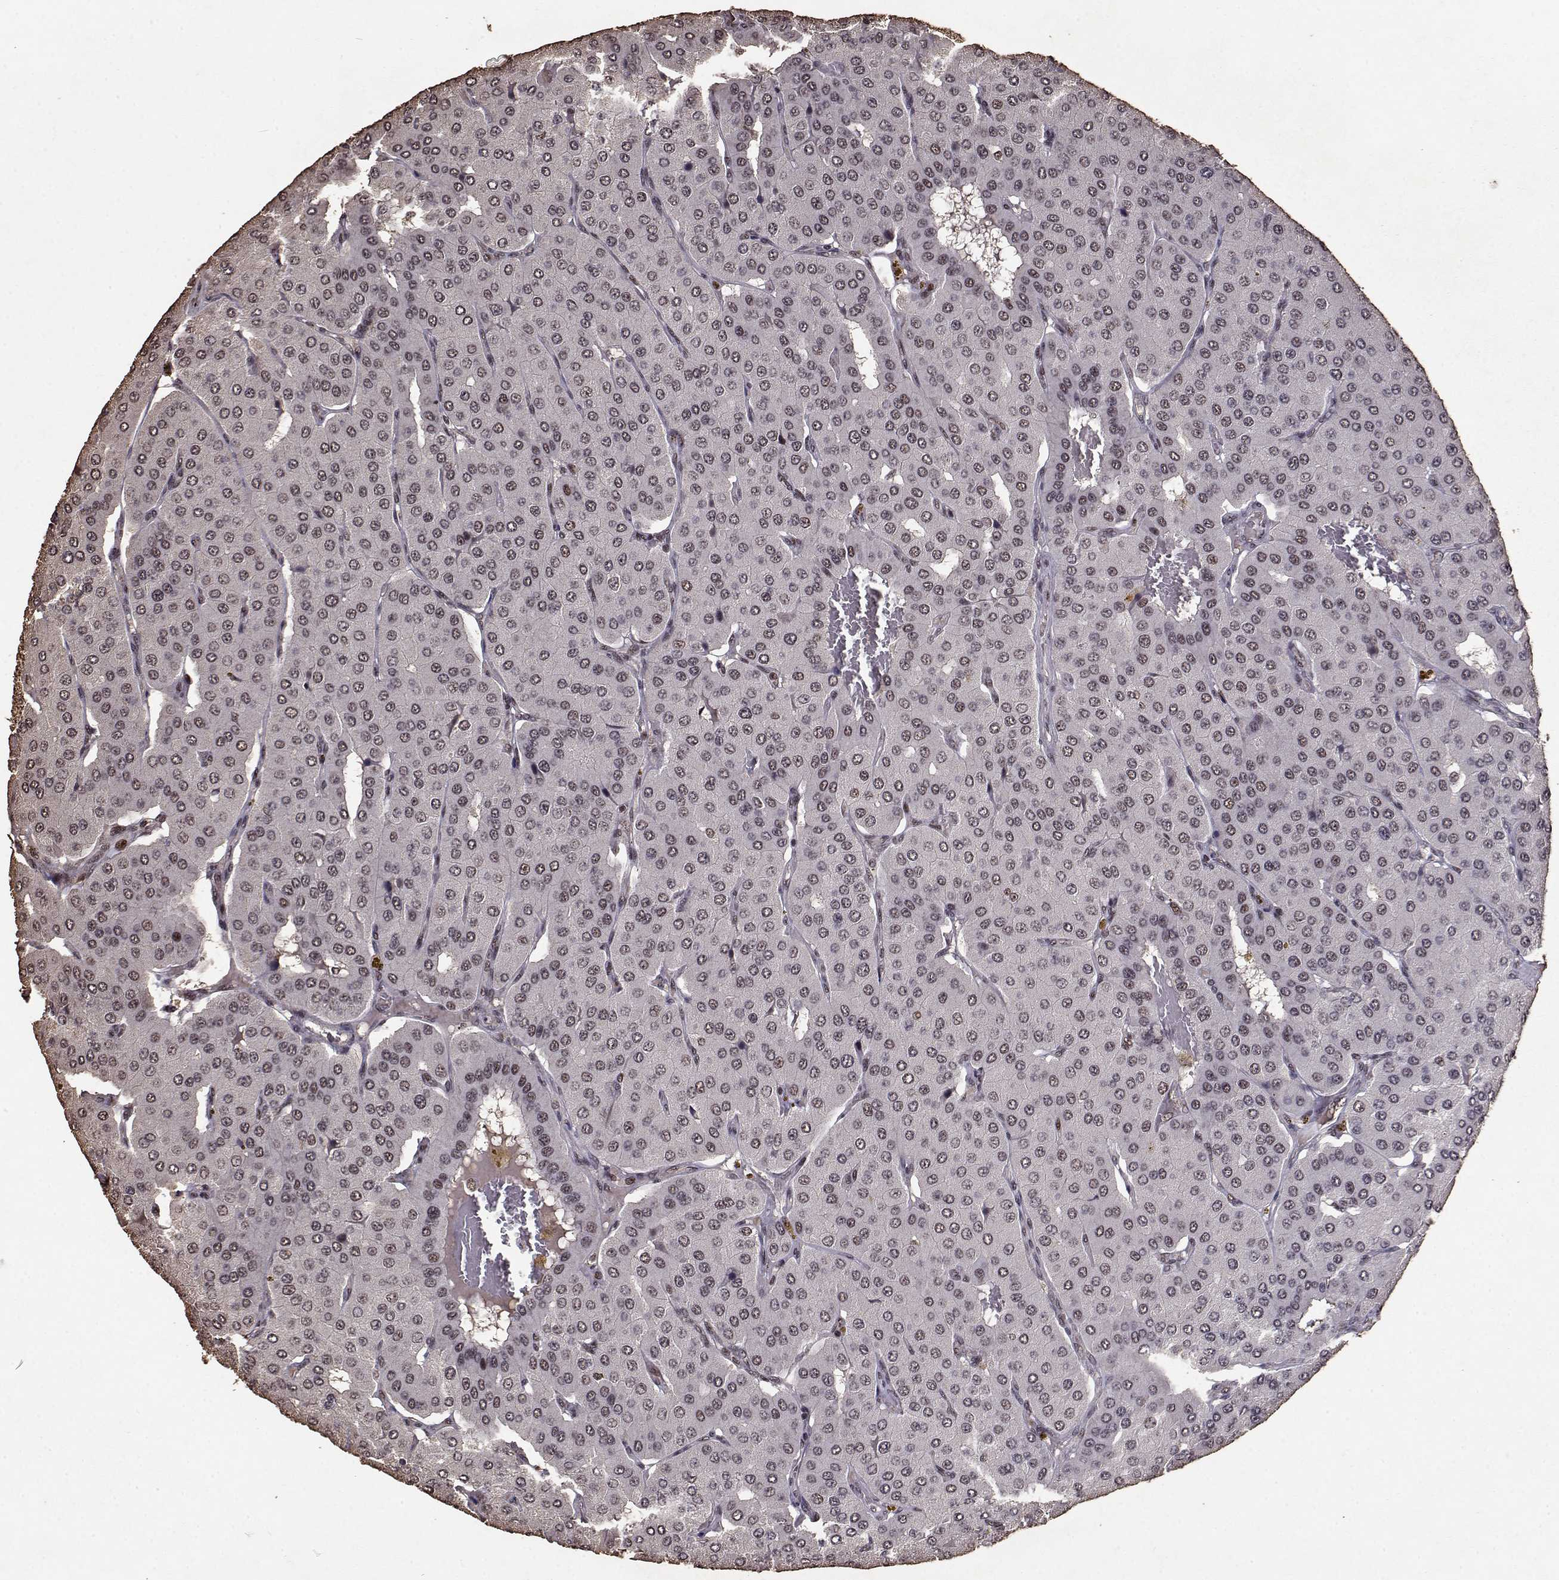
{"staining": {"intensity": "weak", "quantity": ">75%", "location": "nuclear"}, "tissue": "parathyroid gland", "cell_type": "Glandular cells", "image_type": "normal", "snomed": [{"axis": "morphology", "description": "Normal tissue, NOS"}, {"axis": "morphology", "description": "Adenoma, NOS"}, {"axis": "topography", "description": "Parathyroid gland"}], "caption": "Glandular cells demonstrate weak nuclear staining in about >75% of cells in unremarkable parathyroid gland. (DAB (3,3'-diaminobenzidine) IHC, brown staining for protein, blue staining for nuclei).", "gene": "TOE1", "patient": {"sex": "female", "age": 86}}